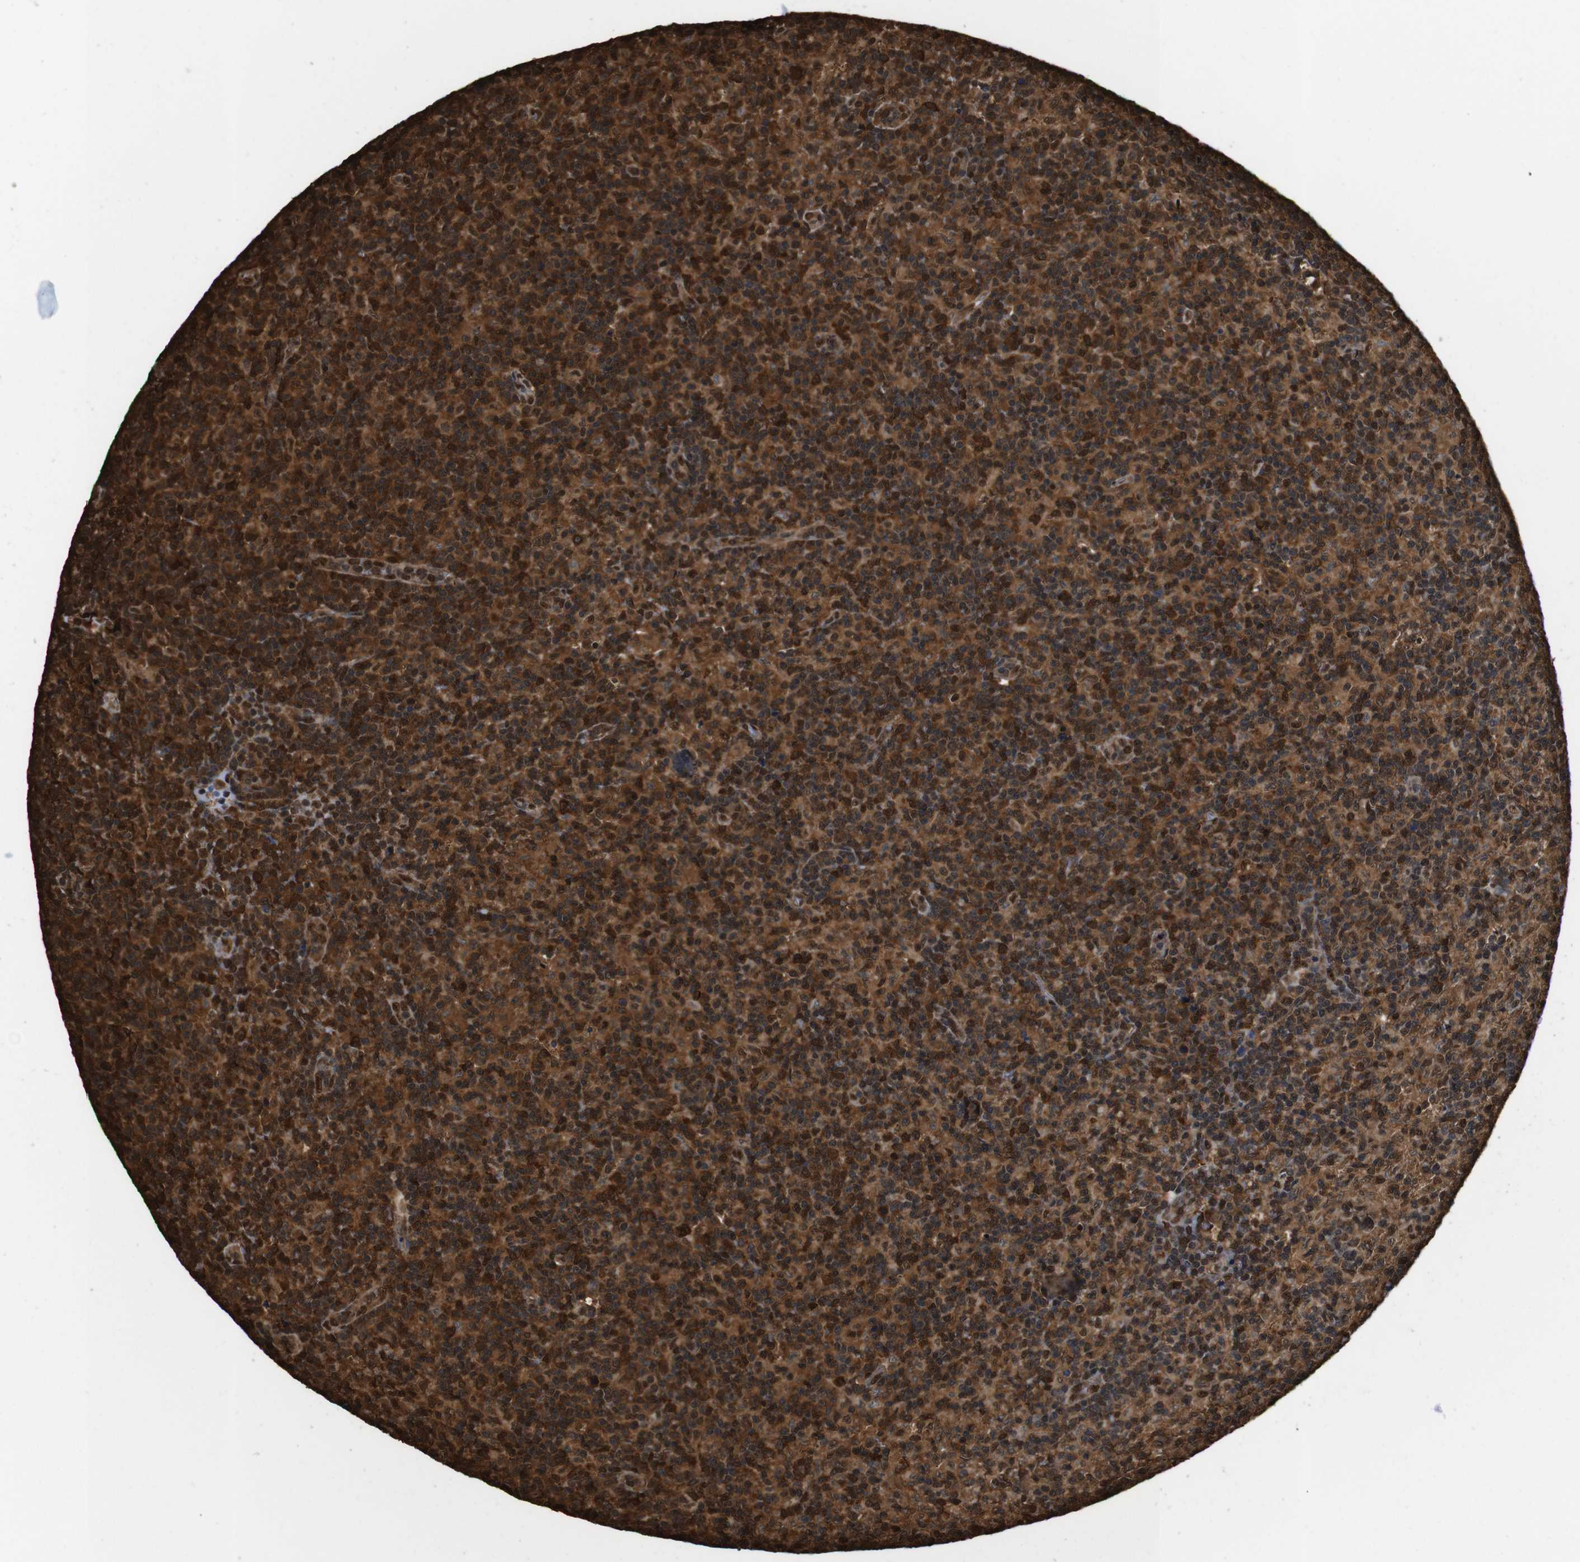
{"staining": {"intensity": "strong", "quantity": ">75%", "location": "cytoplasmic/membranous,nuclear"}, "tissue": "lymph node", "cell_type": "Germinal center cells", "image_type": "normal", "snomed": [{"axis": "morphology", "description": "Normal tissue, NOS"}, {"axis": "morphology", "description": "Inflammation, NOS"}, {"axis": "topography", "description": "Lymph node"}], "caption": "Protein analysis of unremarkable lymph node exhibits strong cytoplasmic/membranous,nuclear positivity in about >75% of germinal center cells.", "gene": "VCP", "patient": {"sex": "male", "age": 55}}